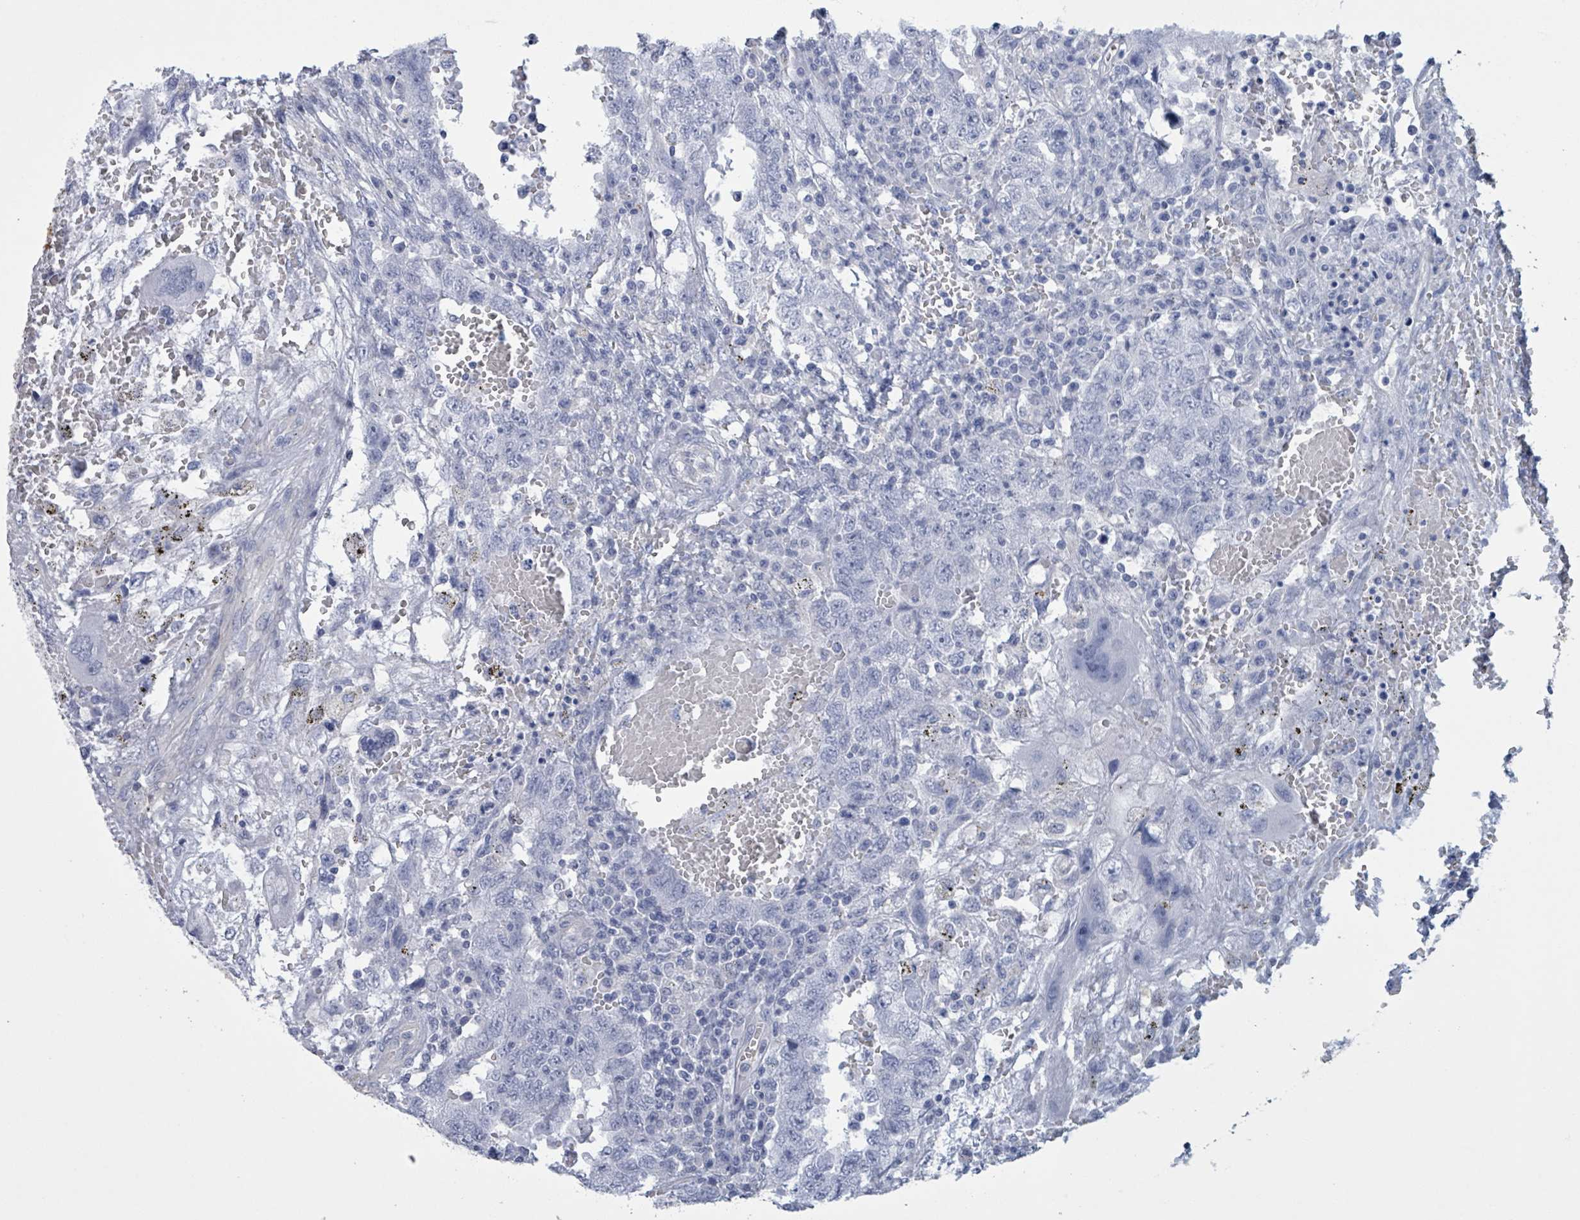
{"staining": {"intensity": "negative", "quantity": "none", "location": "none"}, "tissue": "testis cancer", "cell_type": "Tumor cells", "image_type": "cancer", "snomed": [{"axis": "morphology", "description": "Carcinoma, Embryonal, NOS"}, {"axis": "topography", "description": "Testis"}], "caption": "The immunohistochemistry (IHC) photomicrograph has no significant staining in tumor cells of embryonal carcinoma (testis) tissue.", "gene": "CT45A5", "patient": {"sex": "male", "age": 26}}